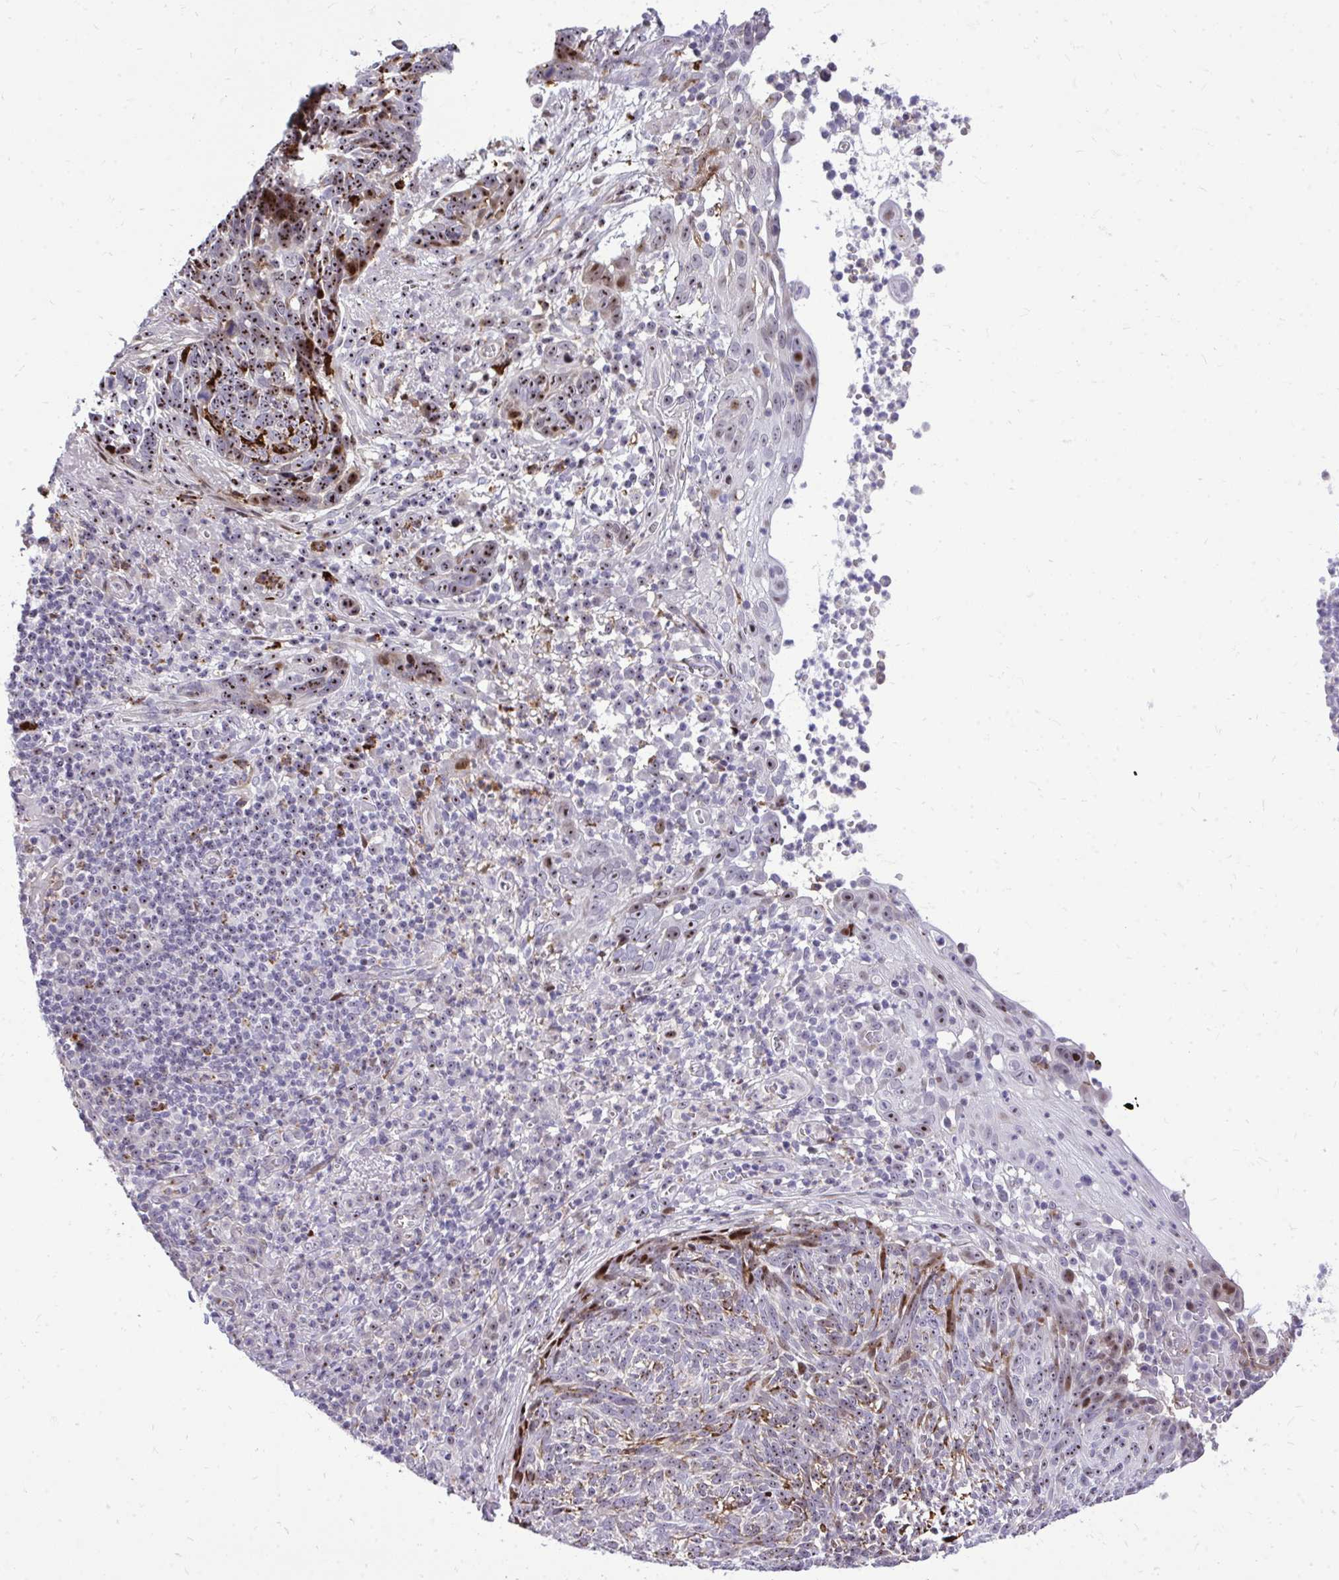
{"staining": {"intensity": "moderate", "quantity": ">75%", "location": "cytoplasmic/membranous,nuclear"}, "tissue": "skin cancer", "cell_type": "Tumor cells", "image_type": "cancer", "snomed": [{"axis": "morphology", "description": "Basal cell carcinoma"}, {"axis": "topography", "description": "Skin"}, {"axis": "topography", "description": "Skin of face"}], "caption": "Skin cancer was stained to show a protein in brown. There is medium levels of moderate cytoplasmic/membranous and nuclear staining in about >75% of tumor cells. (Stains: DAB in brown, nuclei in blue, Microscopy: brightfield microscopy at high magnification).", "gene": "DLX4", "patient": {"sex": "female", "age": 95}}